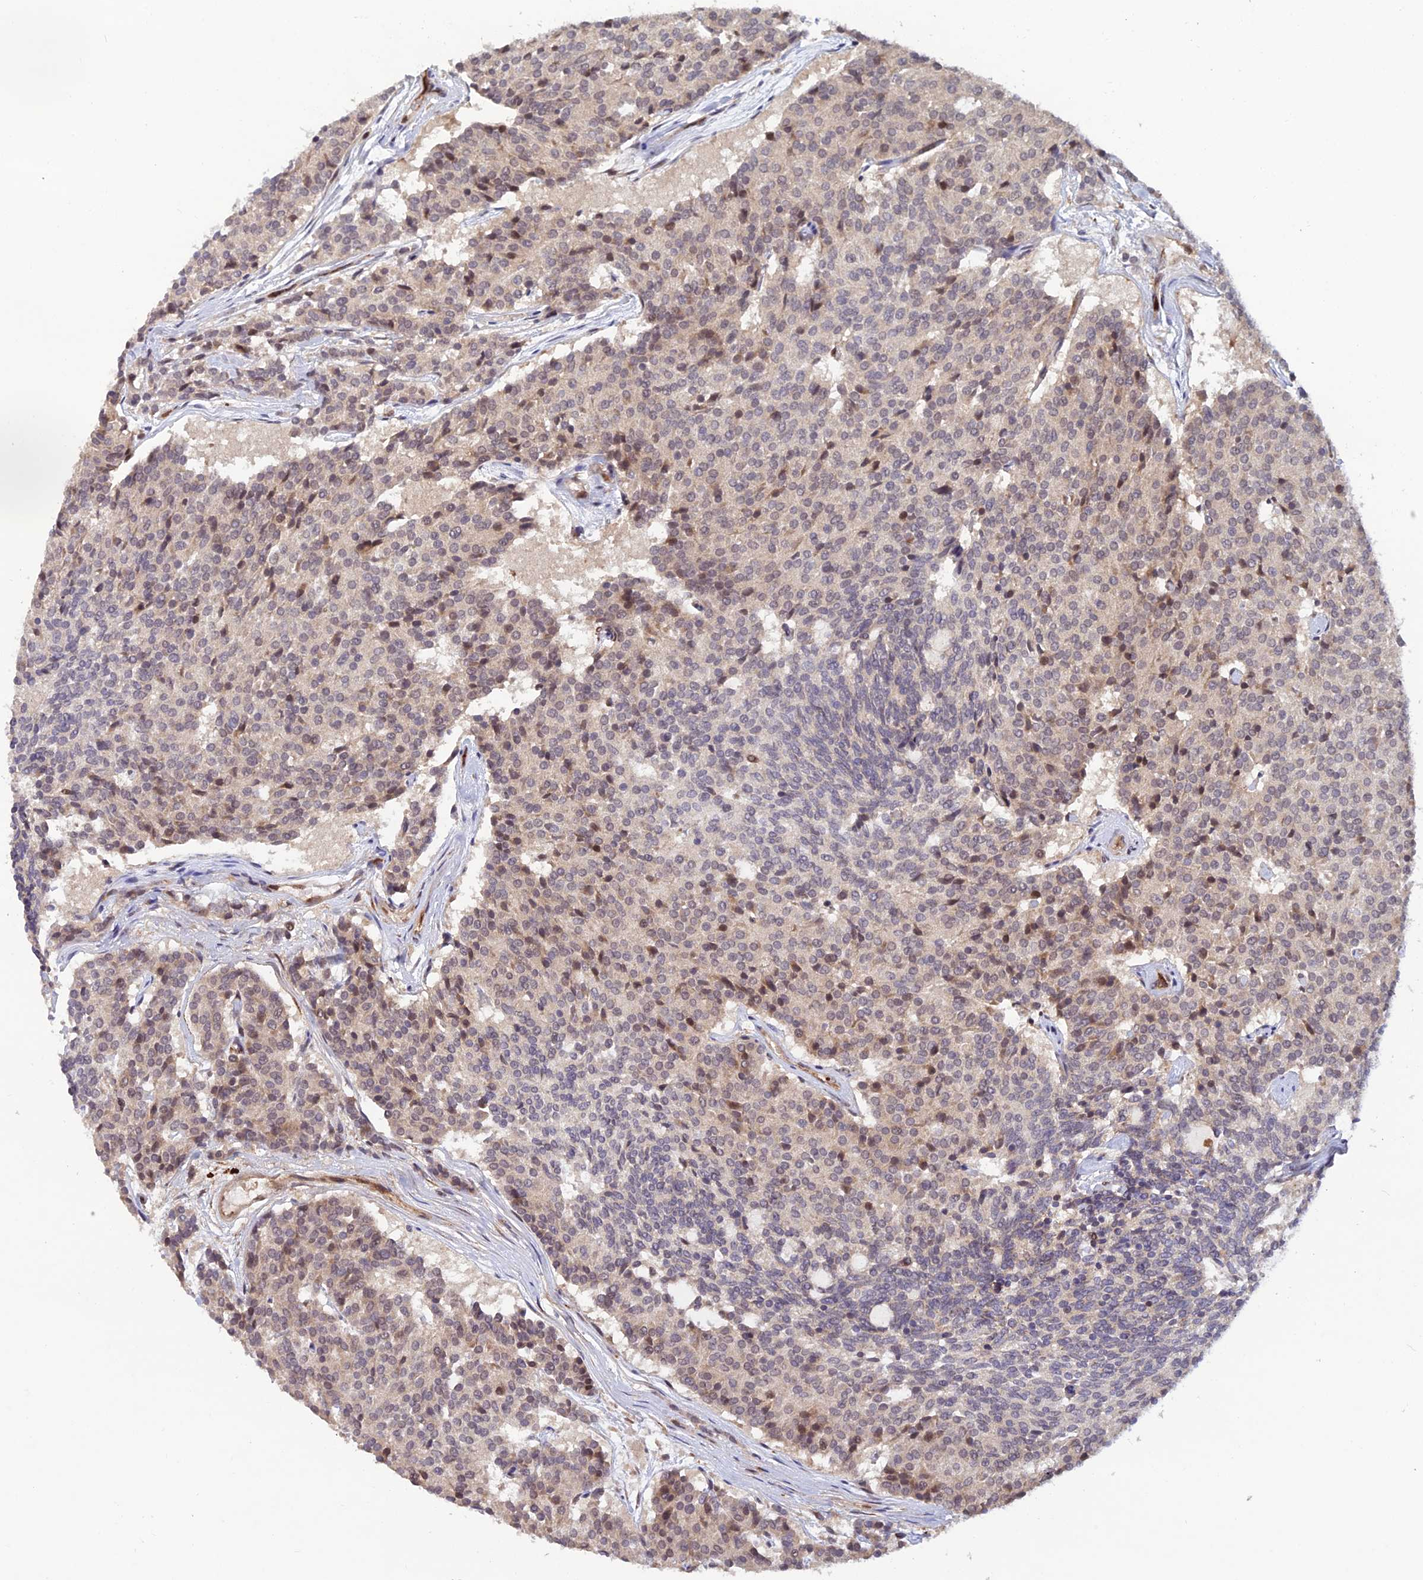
{"staining": {"intensity": "weak", "quantity": "<25%", "location": "nuclear"}, "tissue": "carcinoid", "cell_type": "Tumor cells", "image_type": "cancer", "snomed": [{"axis": "morphology", "description": "Carcinoid, malignant, NOS"}, {"axis": "topography", "description": "Pancreas"}], "caption": "There is no significant staining in tumor cells of carcinoid.", "gene": "ZNF565", "patient": {"sex": "female", "age": 54}}